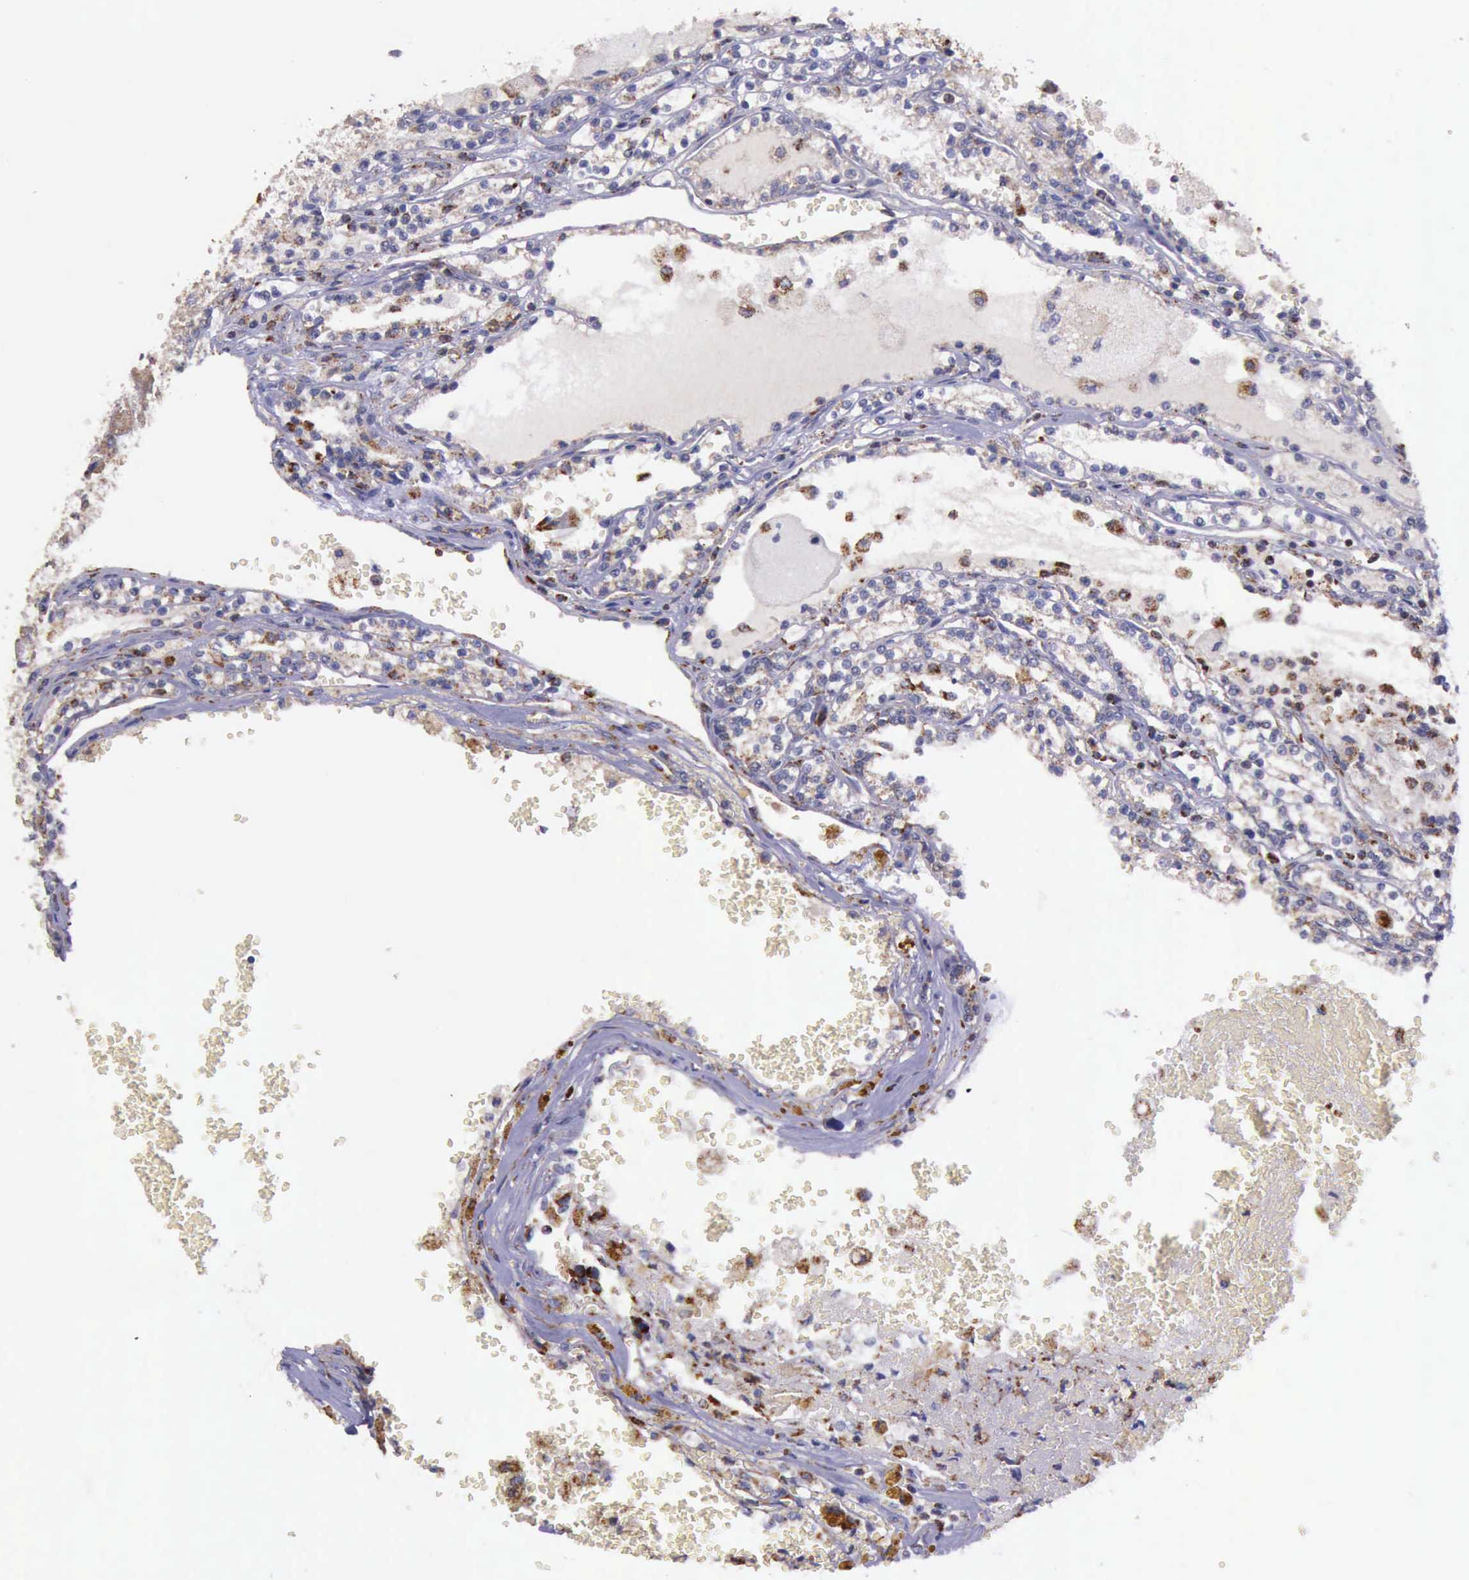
{"staining": {"intensity": "moderate", "quantity": "25%-75%", "location": "cytoplasmic/membranous"}, "tissue": "renal cancer", "cell_type": "Tumor cells", "image_type": "cancer", "snomed": [{"axis": "morphology", "description": "Adenocarcinoma, NOS"}, {"axis": "topography", "description": "Kidney"}], "caption": "A brown stain shows moderate cytoplasmic/membranous staining of a protein in human renal cancer tumor cells.", "gene": "TXN2", "patient": {"sex": "female", "age": 56}}